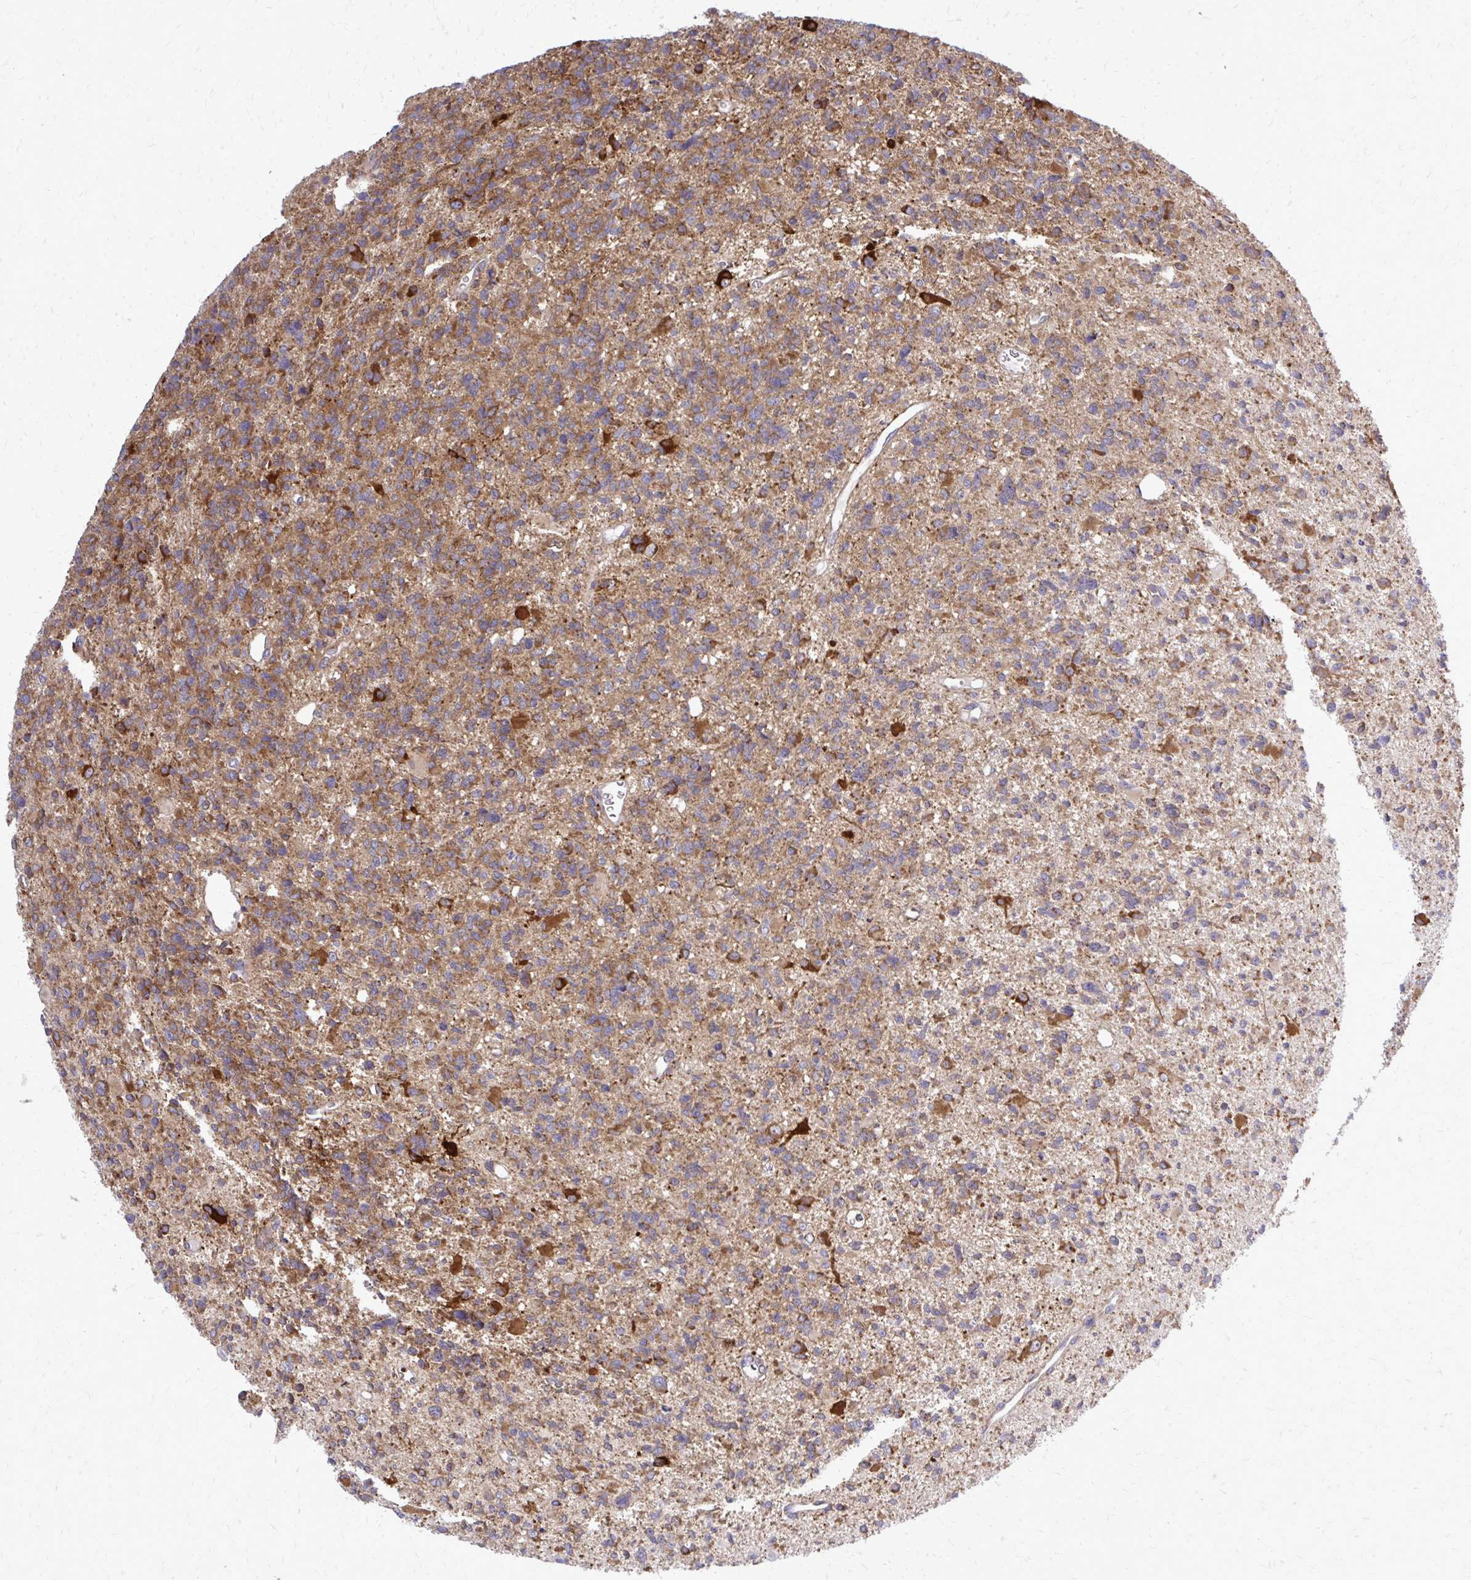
{"staining": {"intensity": "moderate", "quantity": ">75%", "location": "cytoplasmic/membranous"}, "tissue": "glioma", "cell_type": "Tumor cells", "image_type": "cancer", "snomed": [{"axis": "morphology", "description": "Glioma, malignant, High grade"}, {"axis": "topography", "description": "Brain"}], "caption": "Immunohistochemistry (DAB (3,3'-diaminobenzidine)) staining of malignant high-grade glioma reveals moderate cytoplasmic/membranous protein expression in about >75% of tumor cells. The protein of interest is shown in brown color, while the nuclei are stained blue.", "gene": "PDK4", "patient": {"sex": "male", "age": 29}}